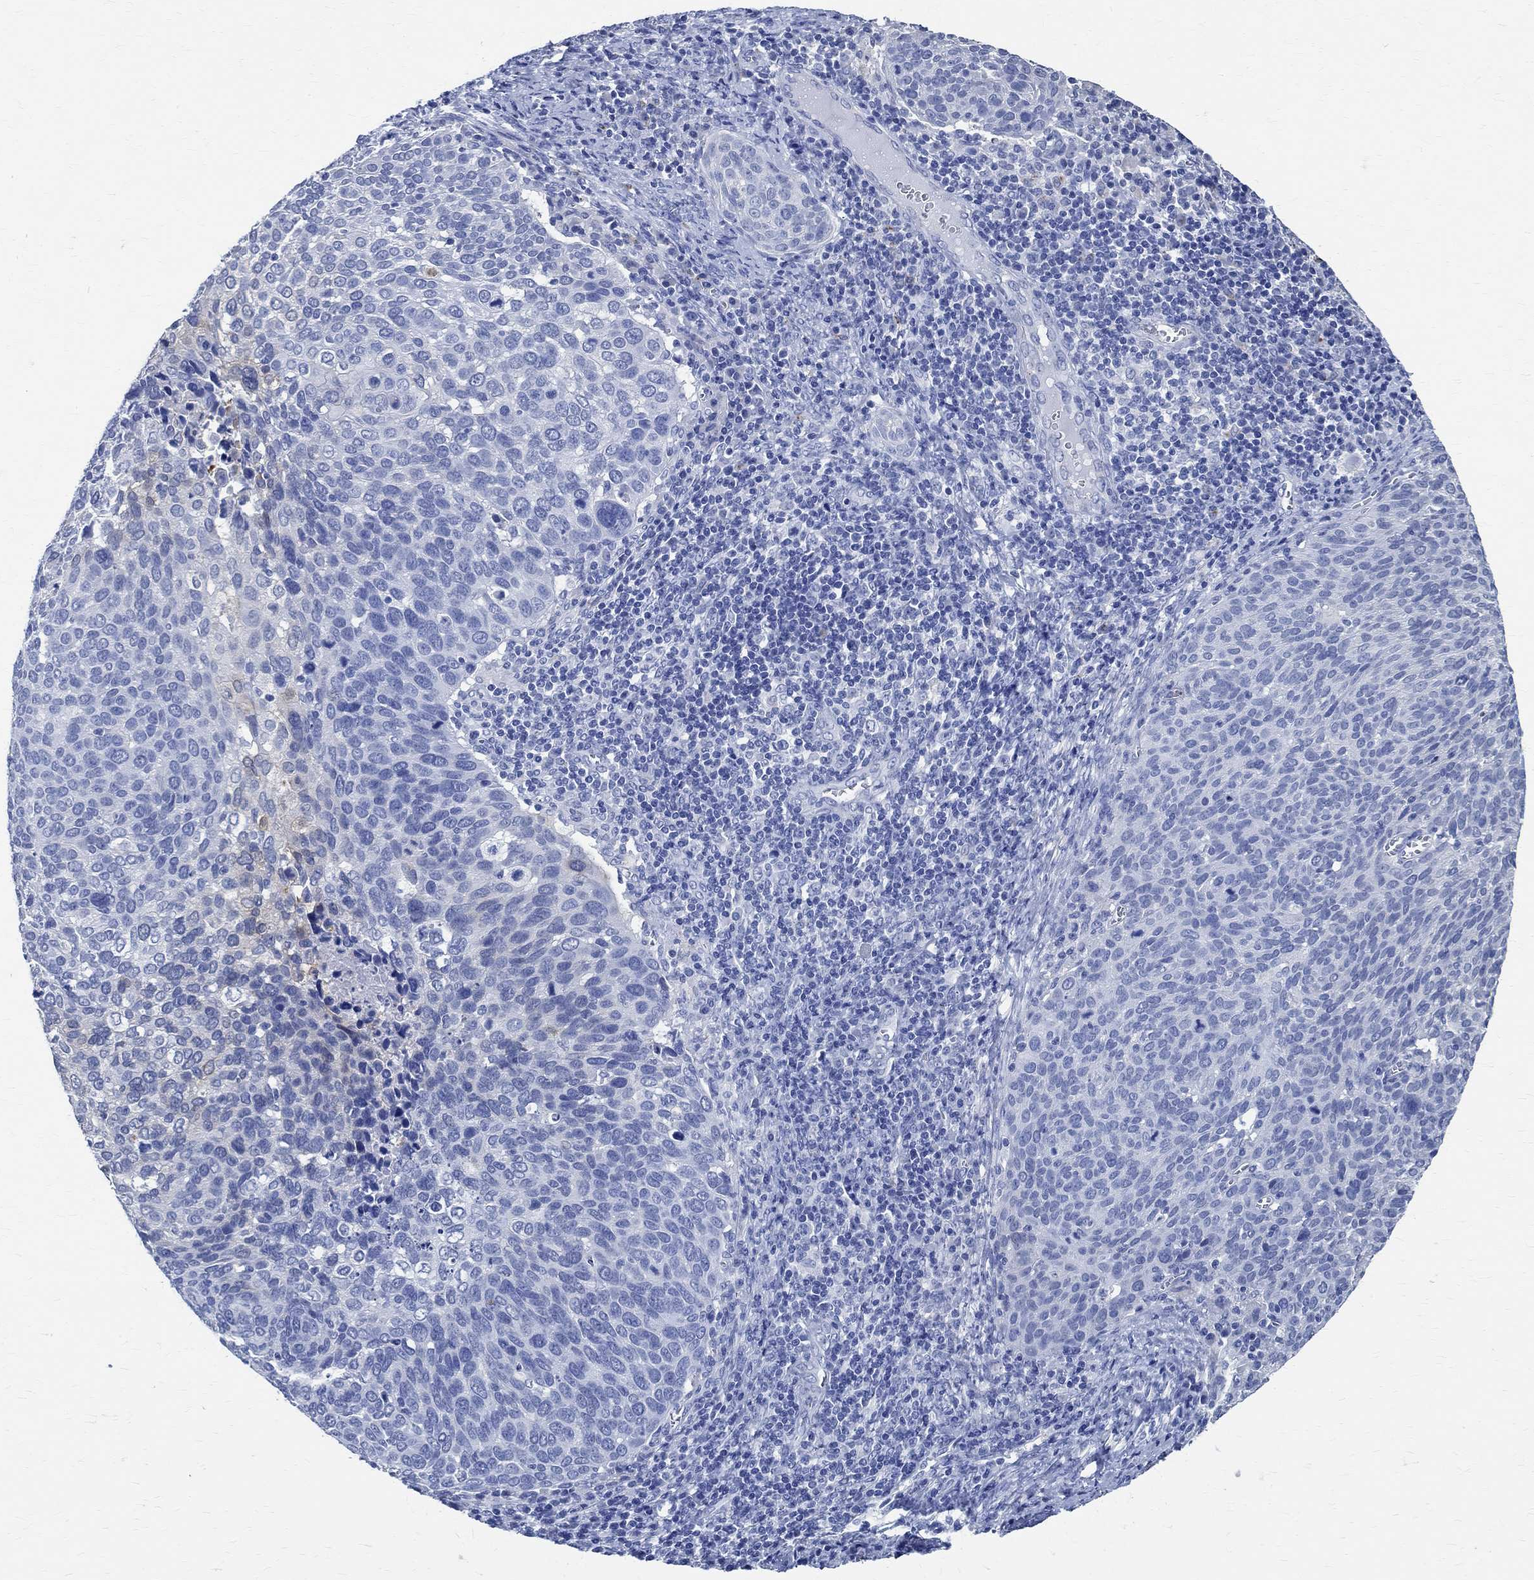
{"staining": {"intensity": "negative", "quantity": "none", "location": "none"}, "tissue": "cervical cancer", "cell_type": "Tumor cells", "image_type": "cancer", "snomed": [{"axis": "morphology", "description": "Squamous cell carcinoma, NOS"}, {"axis": "topography", "description": "Cervix"}], "caption": "This is an immunohistochemistry (IHC) histopathology image of human cervical cancer. There is no staining in tumor cells.", "gene": "TMEM221", "patient": {"sex": "female", "age": 39}}